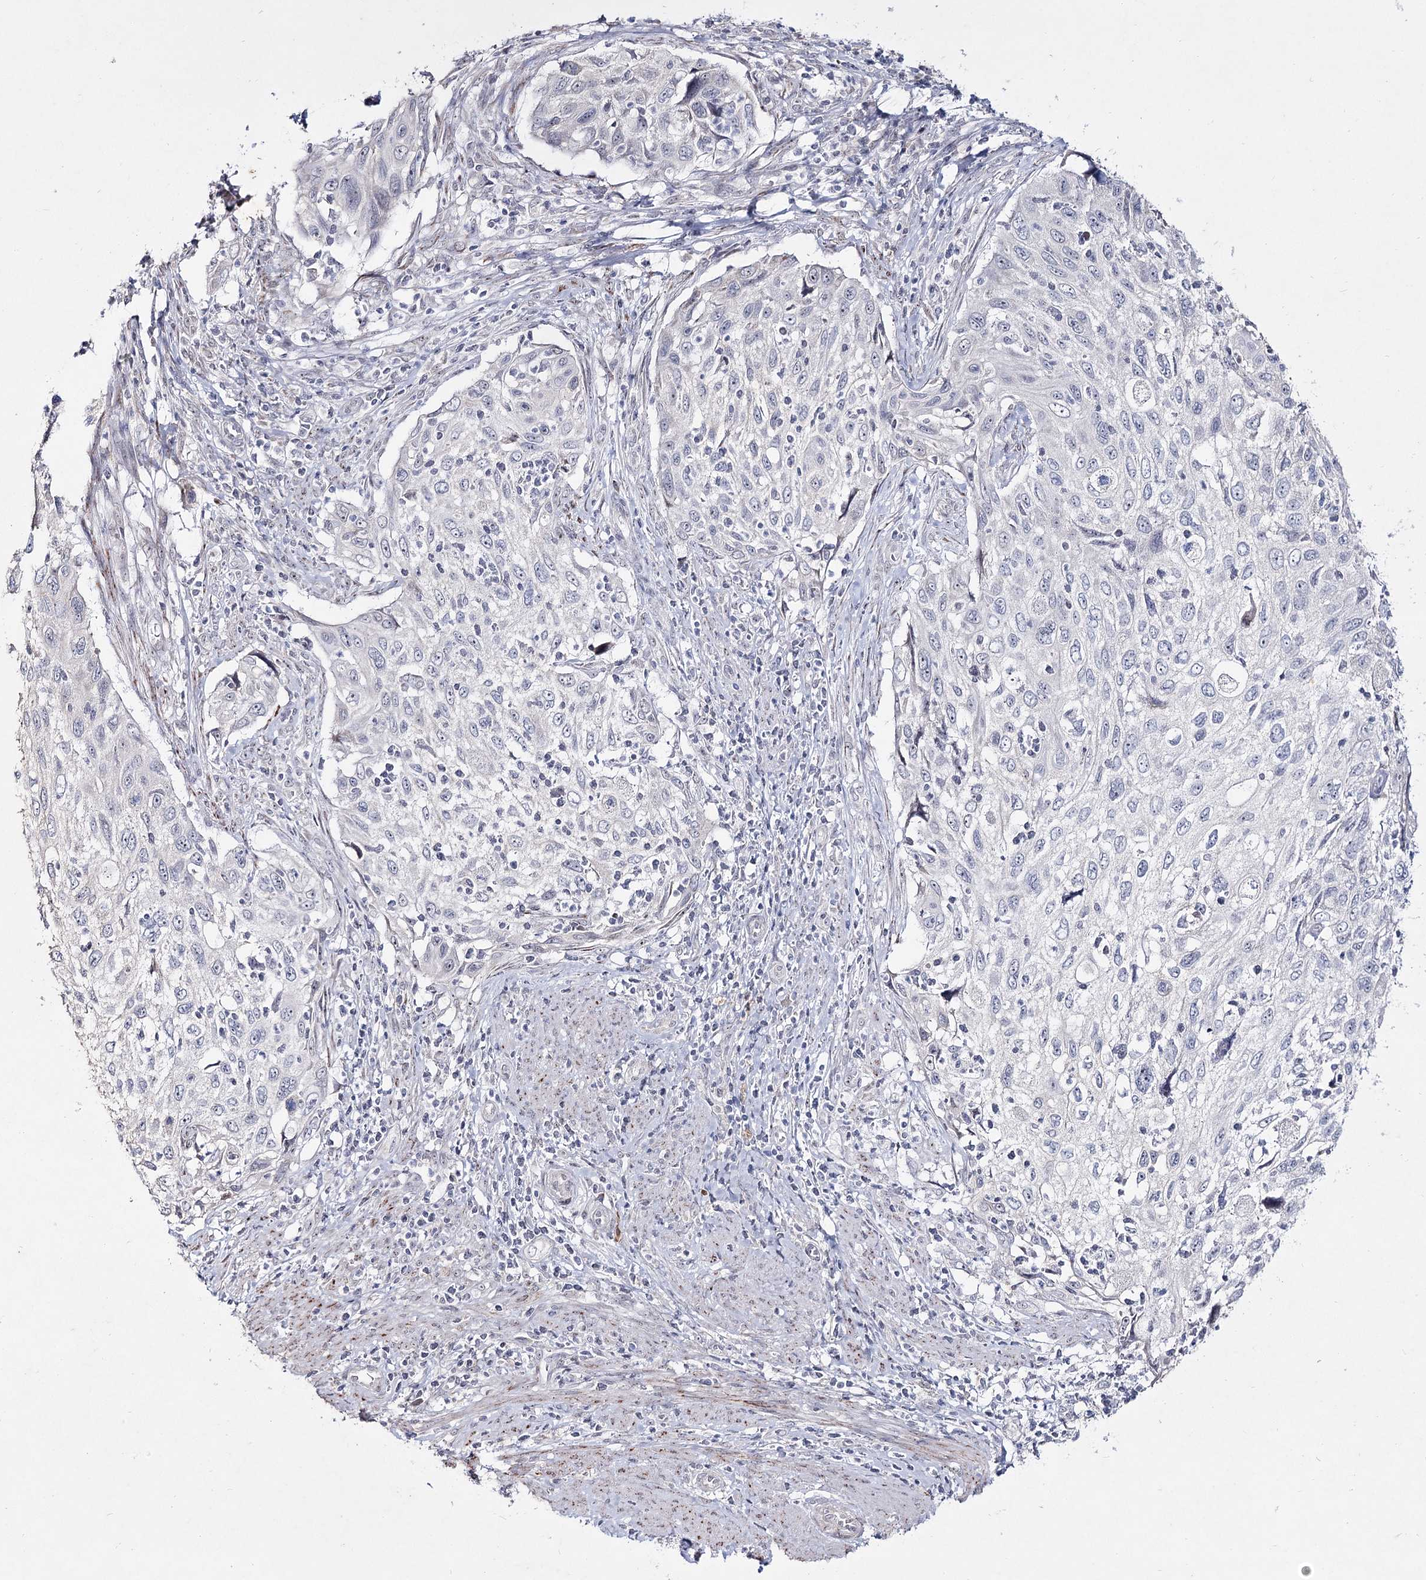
{"staining": {"intensity": "negative", "quantity": "none", "location": "none"}, "tissue": "cervical cancer", "cell_type": "Tumor cells", "image_type": "cancer", "snomed": [{"axis": "morphology", "description": "Squamous cell carcinoma, NOS"}, {"axis": "topography", "description": "Cervix"}], "caption": "A high-resolution micrograph shows immunohistochemistry staining of squamous cell carcinoma (cervical), which exhibits no significant positivity in tumor cells.", "gene": "DDX50", "patient": {"sex": "female", "age": 70}}